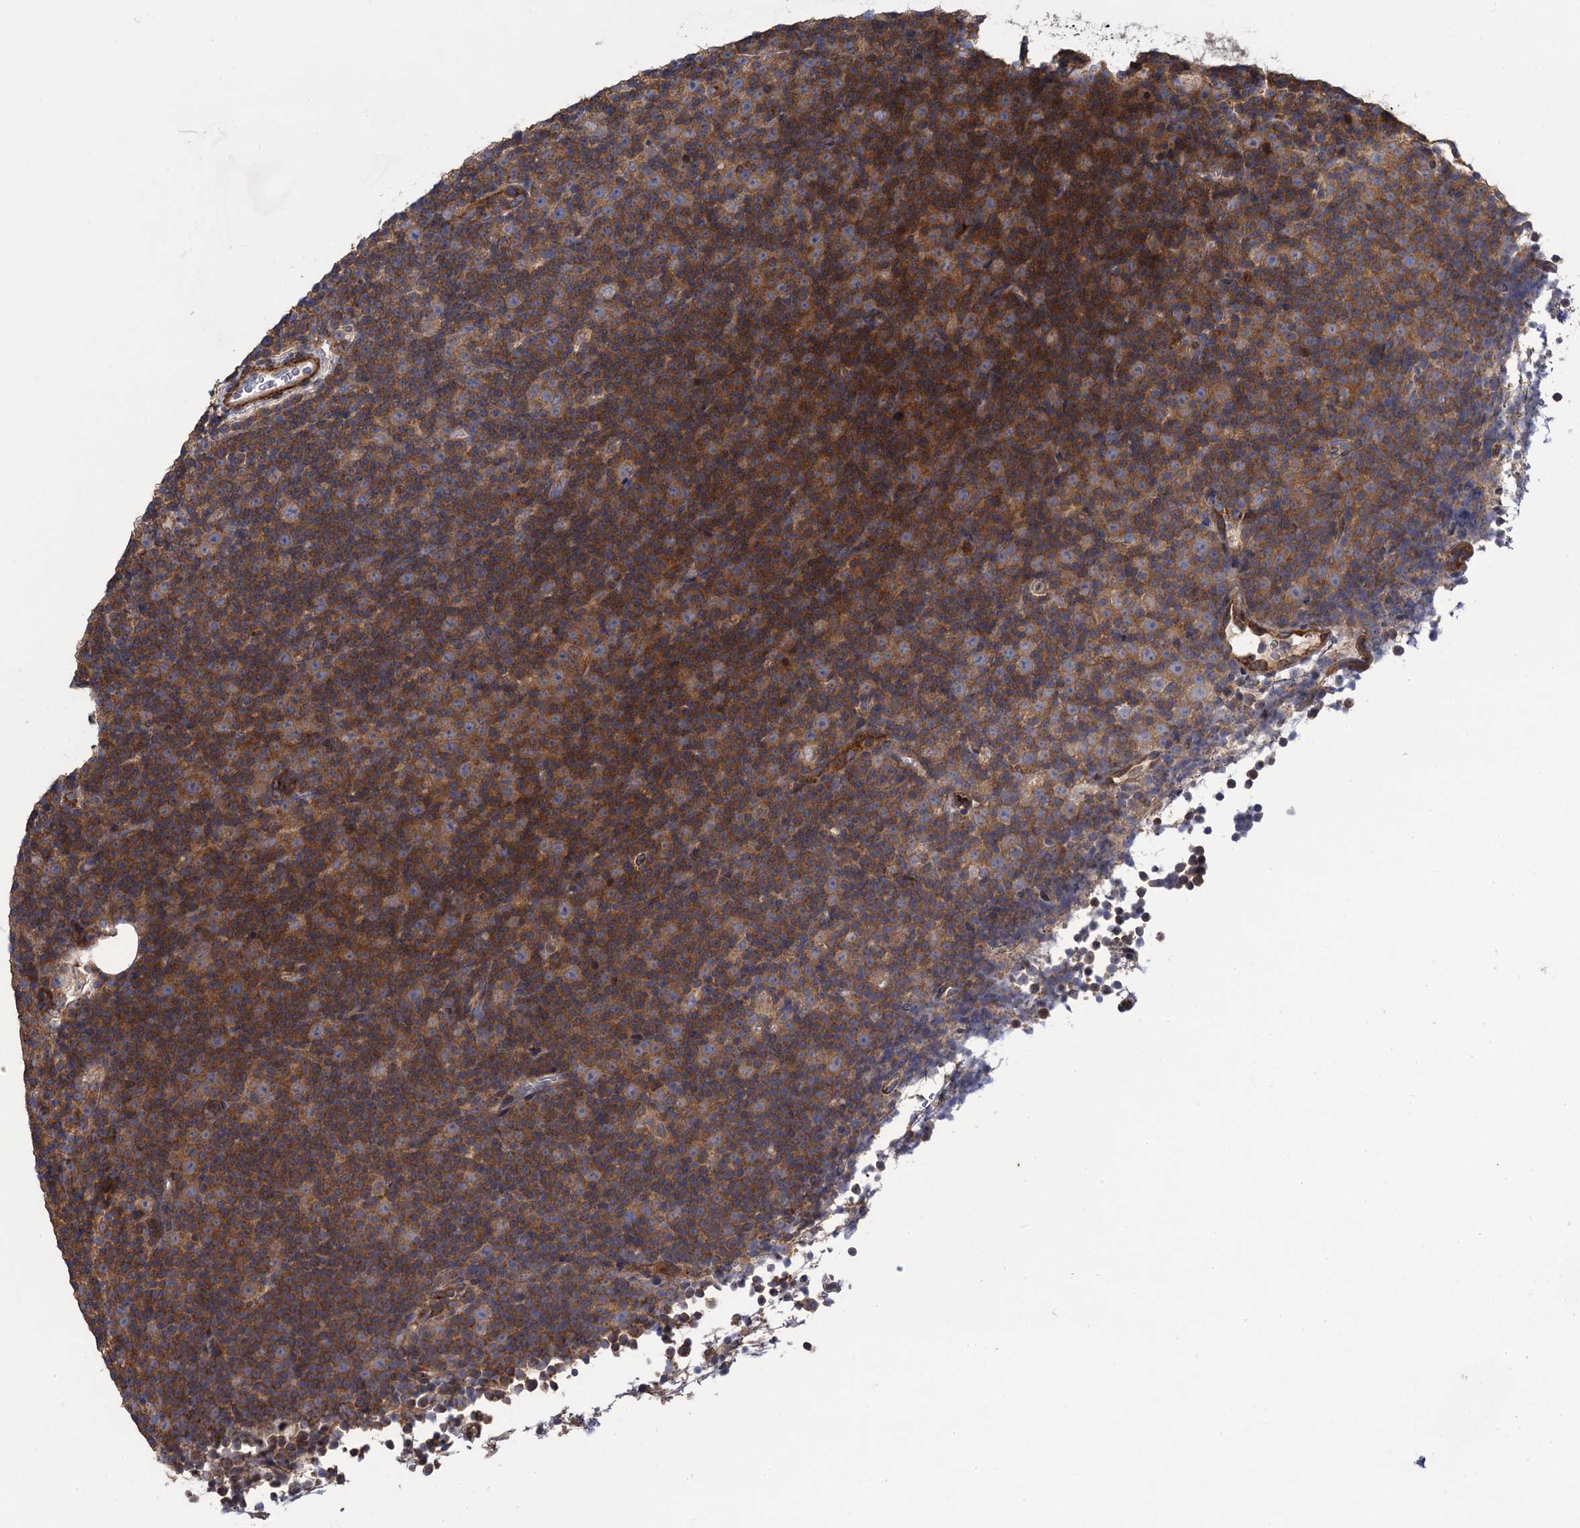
{"staining": {"intensity": "moderate", "quantity": ">75%", "location": "cytoplasmic/membranous"}, "tissue": "lymphoma", "cell_type": "Tumor cells", "image_type": "cancer", "snomed": [{"axis": "morphology", "description": "Malignant lymphoma, non-Hodgkin's type, Low grade"}, {"axis": "topography", "description": "Lymph node"}], "caption": "High-magnification brightfield microscopy of lymphoma stained with DAB (brown) and counterstained with hematoxylin (blue). tumor cells exhibit moderate cytoplasmic/membranous positivity is present in approximately>75% of cells.", "gene": "WDR88", "patient": {"sex": "female", "age": 67}}